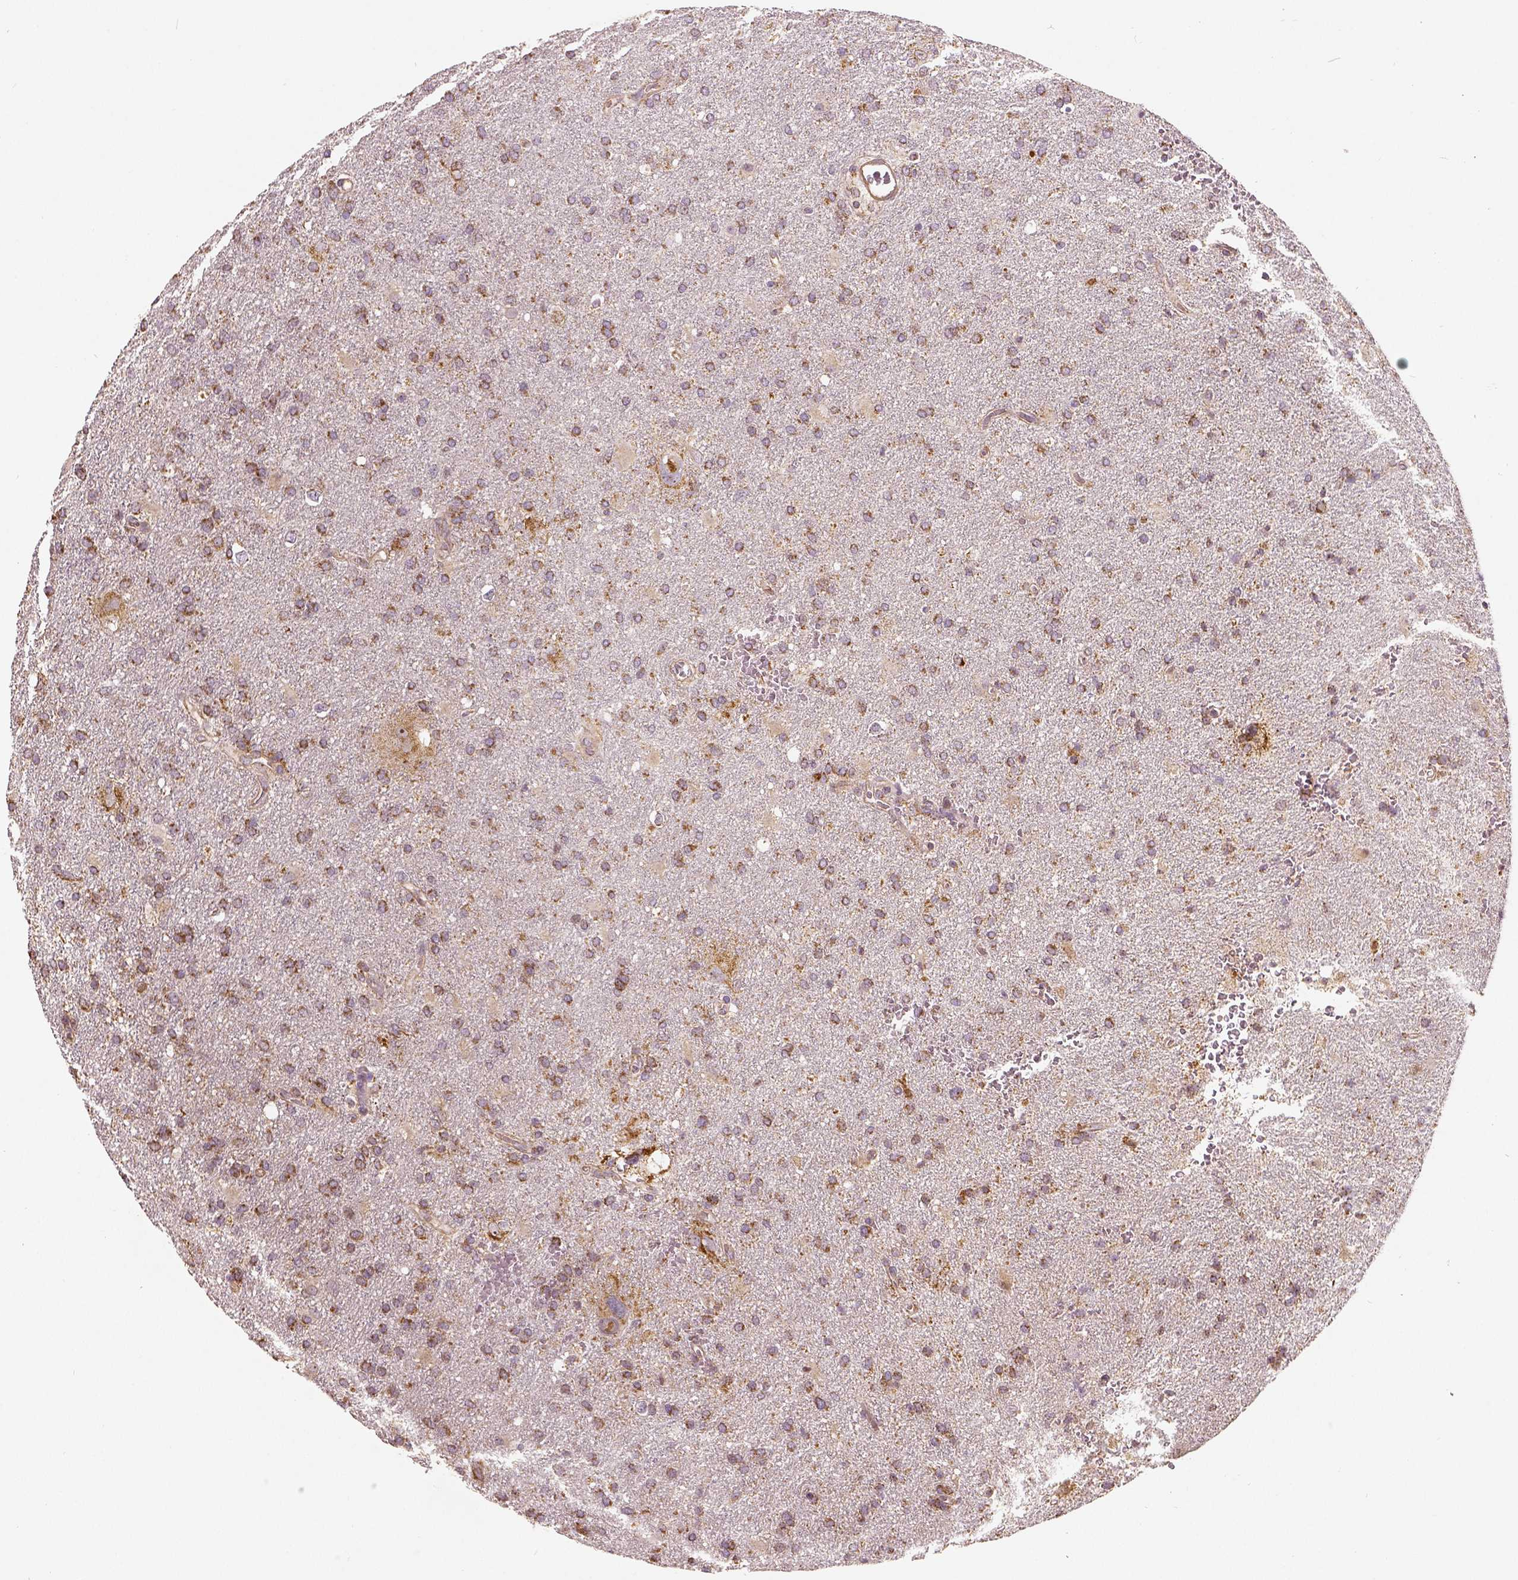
{"staining": {"intensity": "moderate", "quantity": ">75%", "location": "cytoplasmic/membranous"}, "tissue": "glioma", "cell_type": "Tumor cells", "image_type": "cancer", "snomed": [{"axis": "morphology", "description": "Glioma, malignant, Low grade"}, {"axis": "topography", "description": "Brain"}], "caption": "The image demonstrates staining of glioma, revealing moderate cytoplasmic/membranous protein positivity (brown color) within tumor cells.", "gene": "PGAM5", "patient": {"sex": "male", "age": 66}}